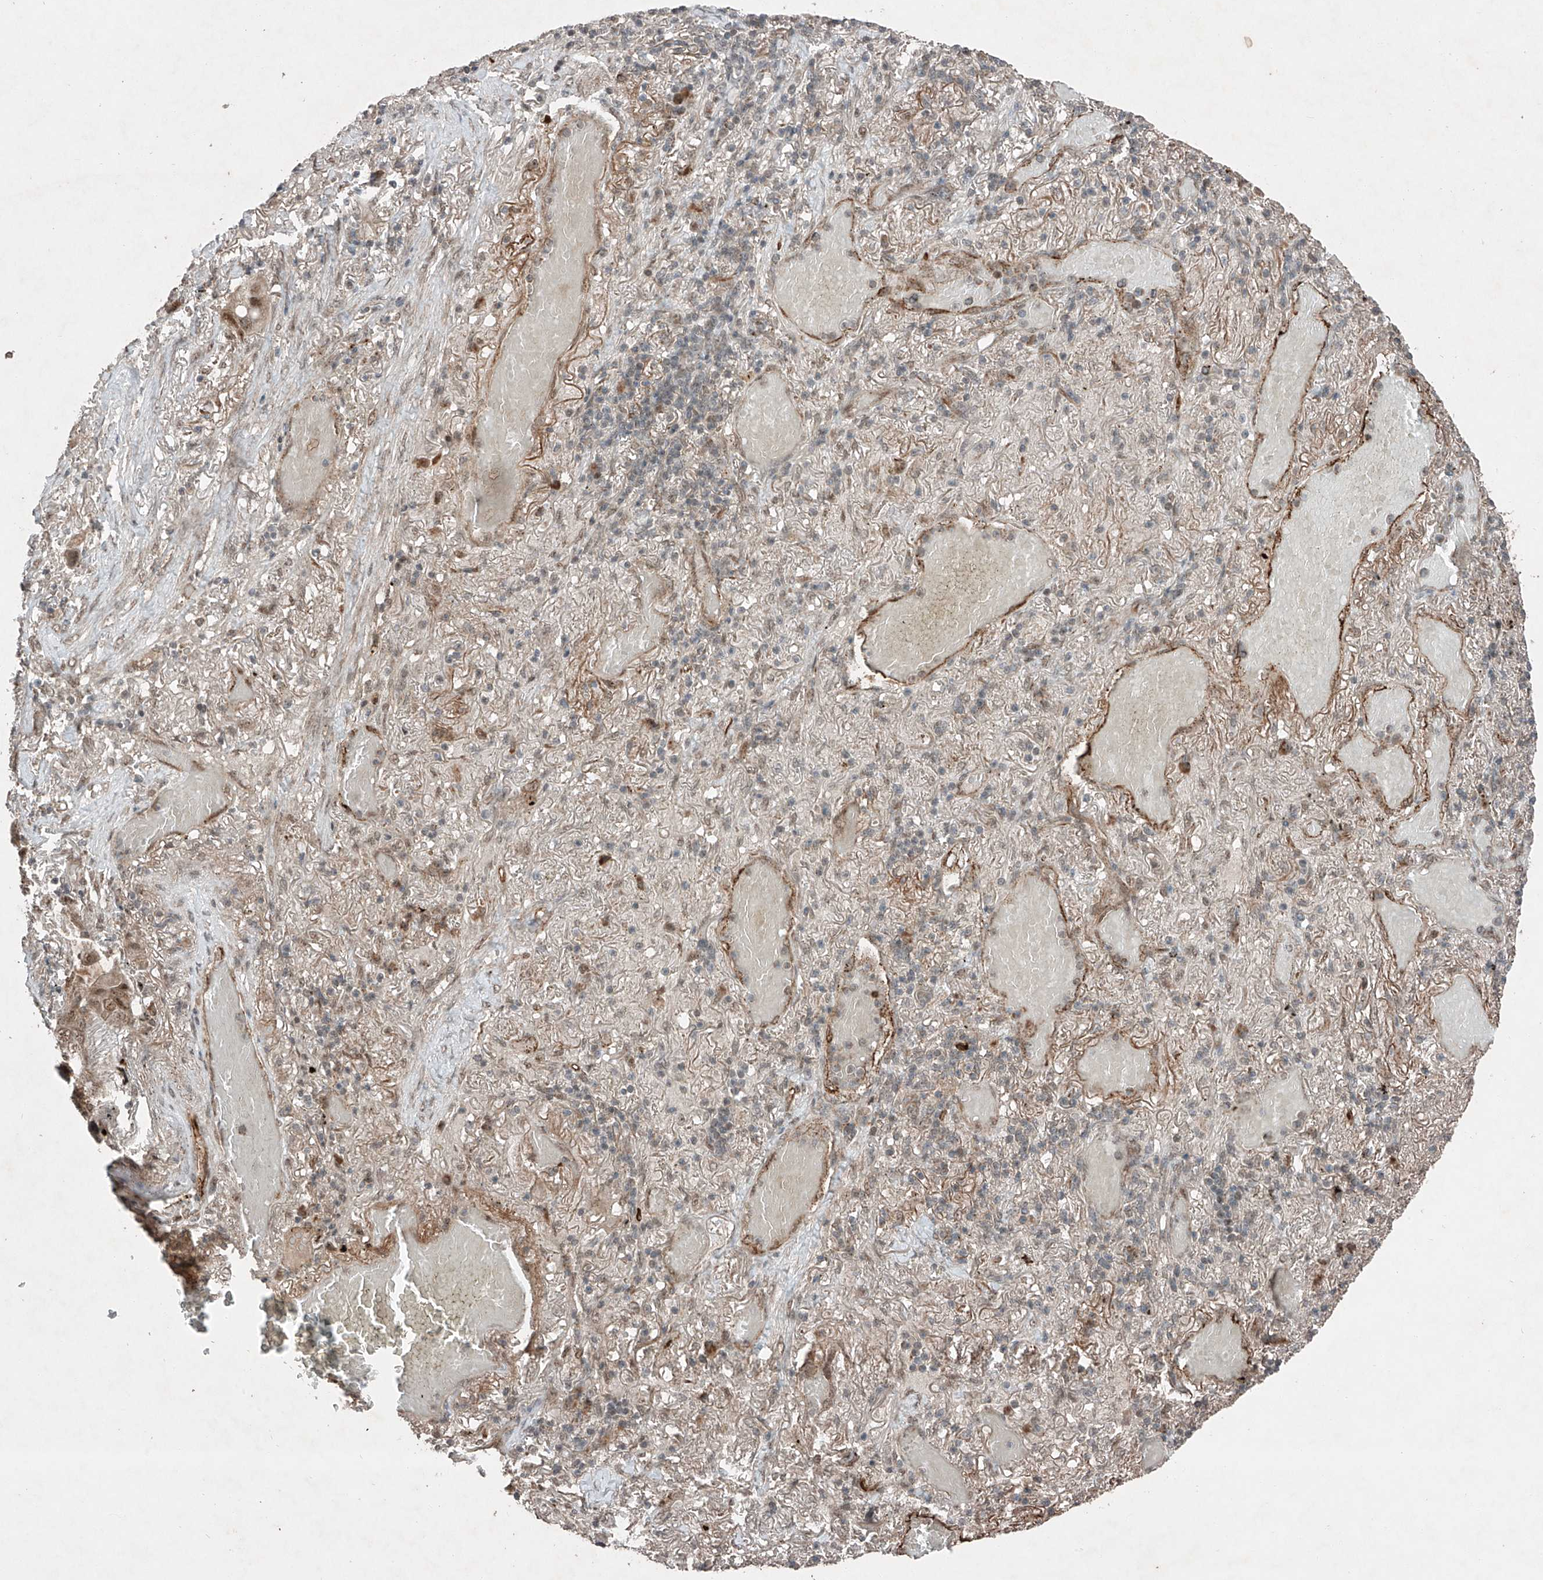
{"staining": {"intensity": "moderate", "quantity": "25%-75%", "location": "cytoplasmic/membranous,nuclear"}, "tissue": "lung cancer", "cell_type": "Tumor cells", "image_type": "cancer", "snomed": [{"axis": "morphology", "description": "Adenocarcinoma, NOS"}, {"axis": "topography", "description": "Lung"}], "caption": "Immunohistochemical staining of lung cancer displays moderate cytoplasmic/membranous and nuclear protein expression in approximately 25%-75% of tumor cells. (DAB (3,3'-diaminobenzidine) IHC, brown staining for protein, blue staining for nuclei).", "gene": "ZNF620", "patient": {"sex": "male", "age": 64}}